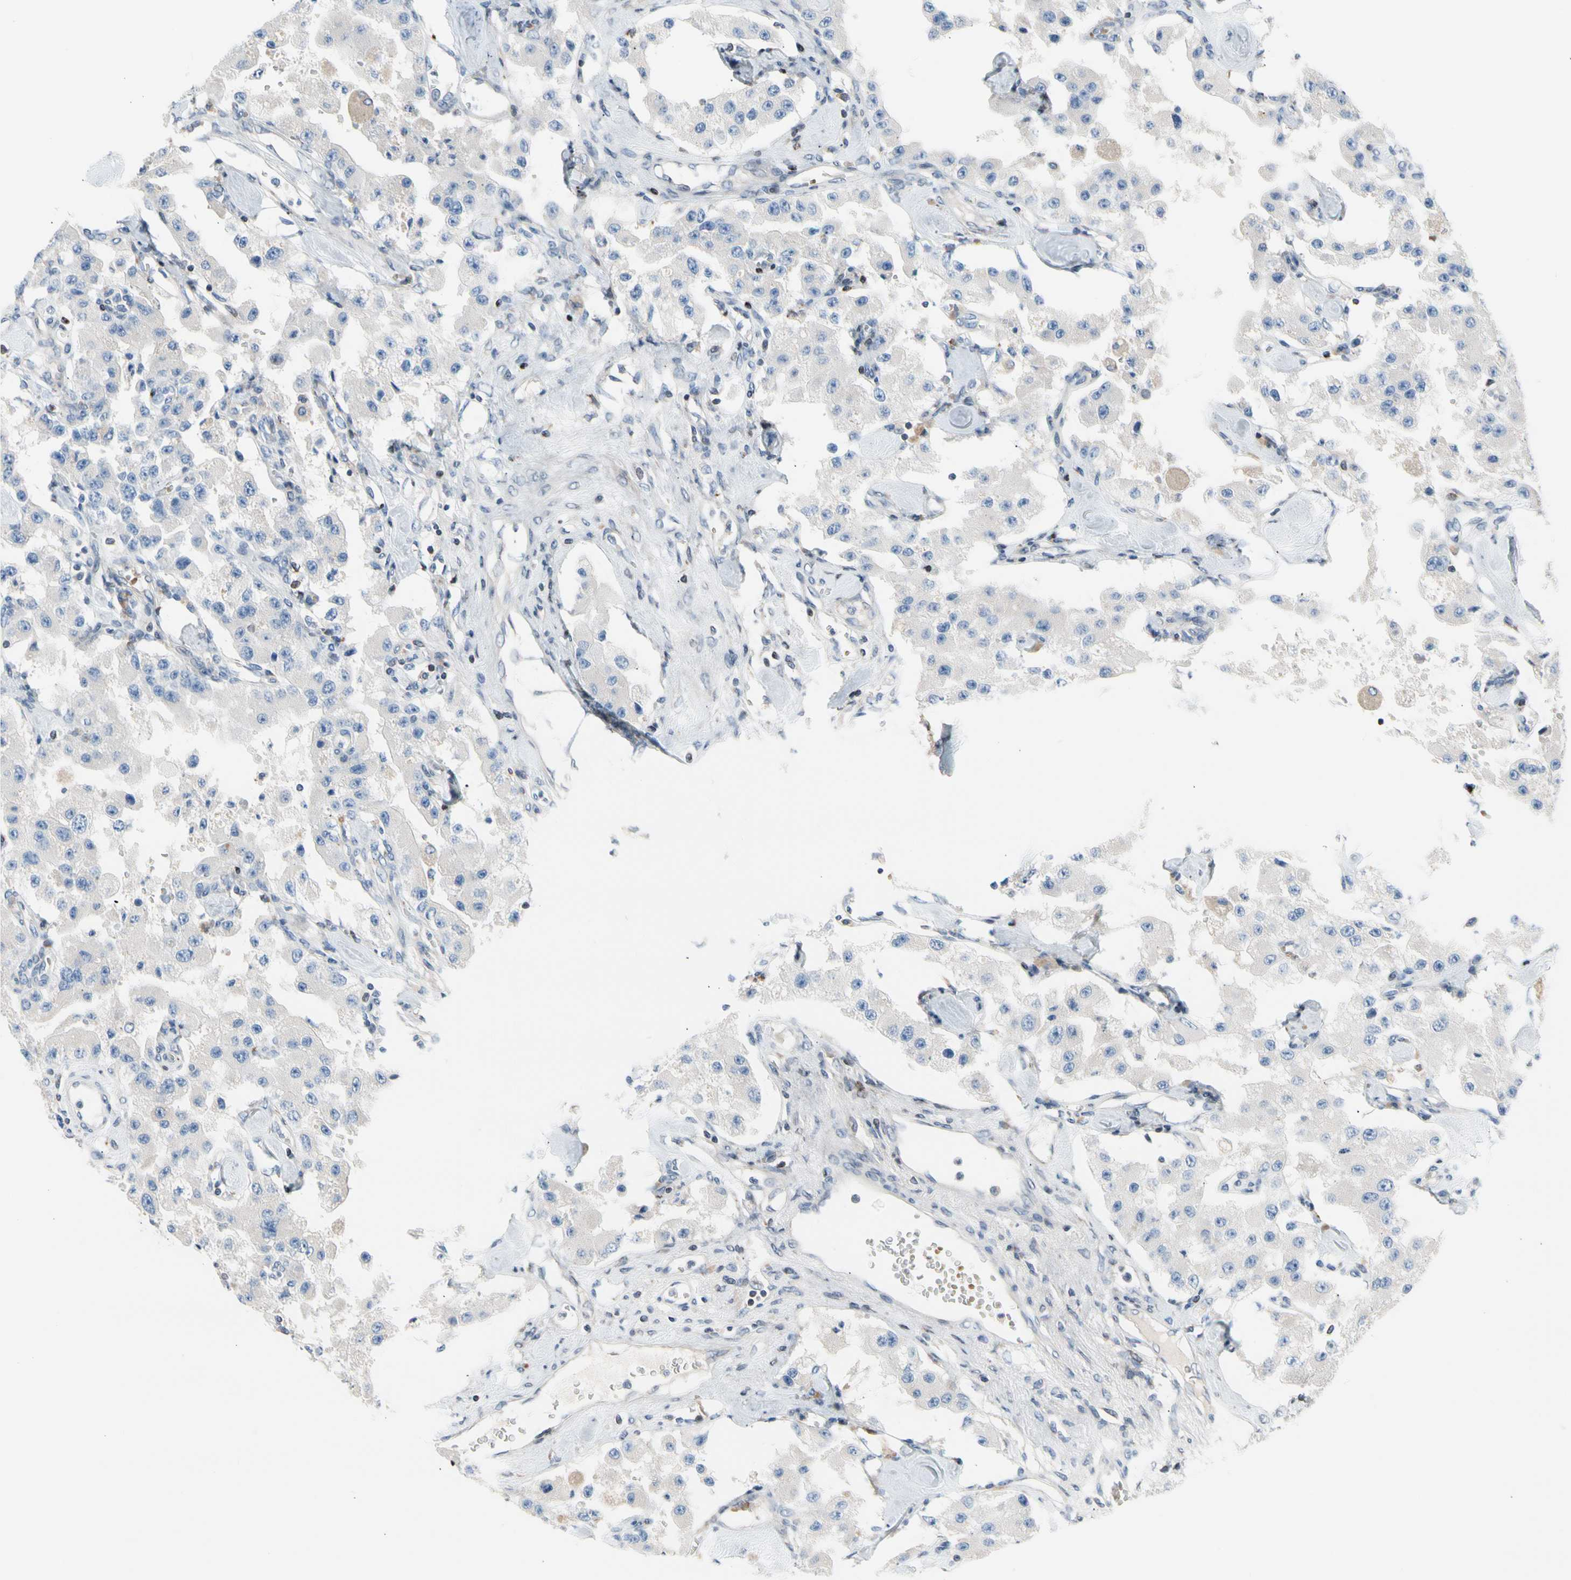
{"staining": {"intensity": "negative", "quantity": "none", "location": "none"}, "tissue": "carcinoid", "cell_type": "Tumor cells", "image_type": "cancer", "snomed": [{"axis": "morphology", "description": "Carcinoid, malignant, NOS"}, {"axis": "topography", "description": "Pancreas"}], "caption": "Carcinoid (malignant) stained for a protein using immunohistochemistry (IHC) displays no expression tumor cells.", "gene": "MAP3K3", "patient": {"sex": "male", "age": 41}}